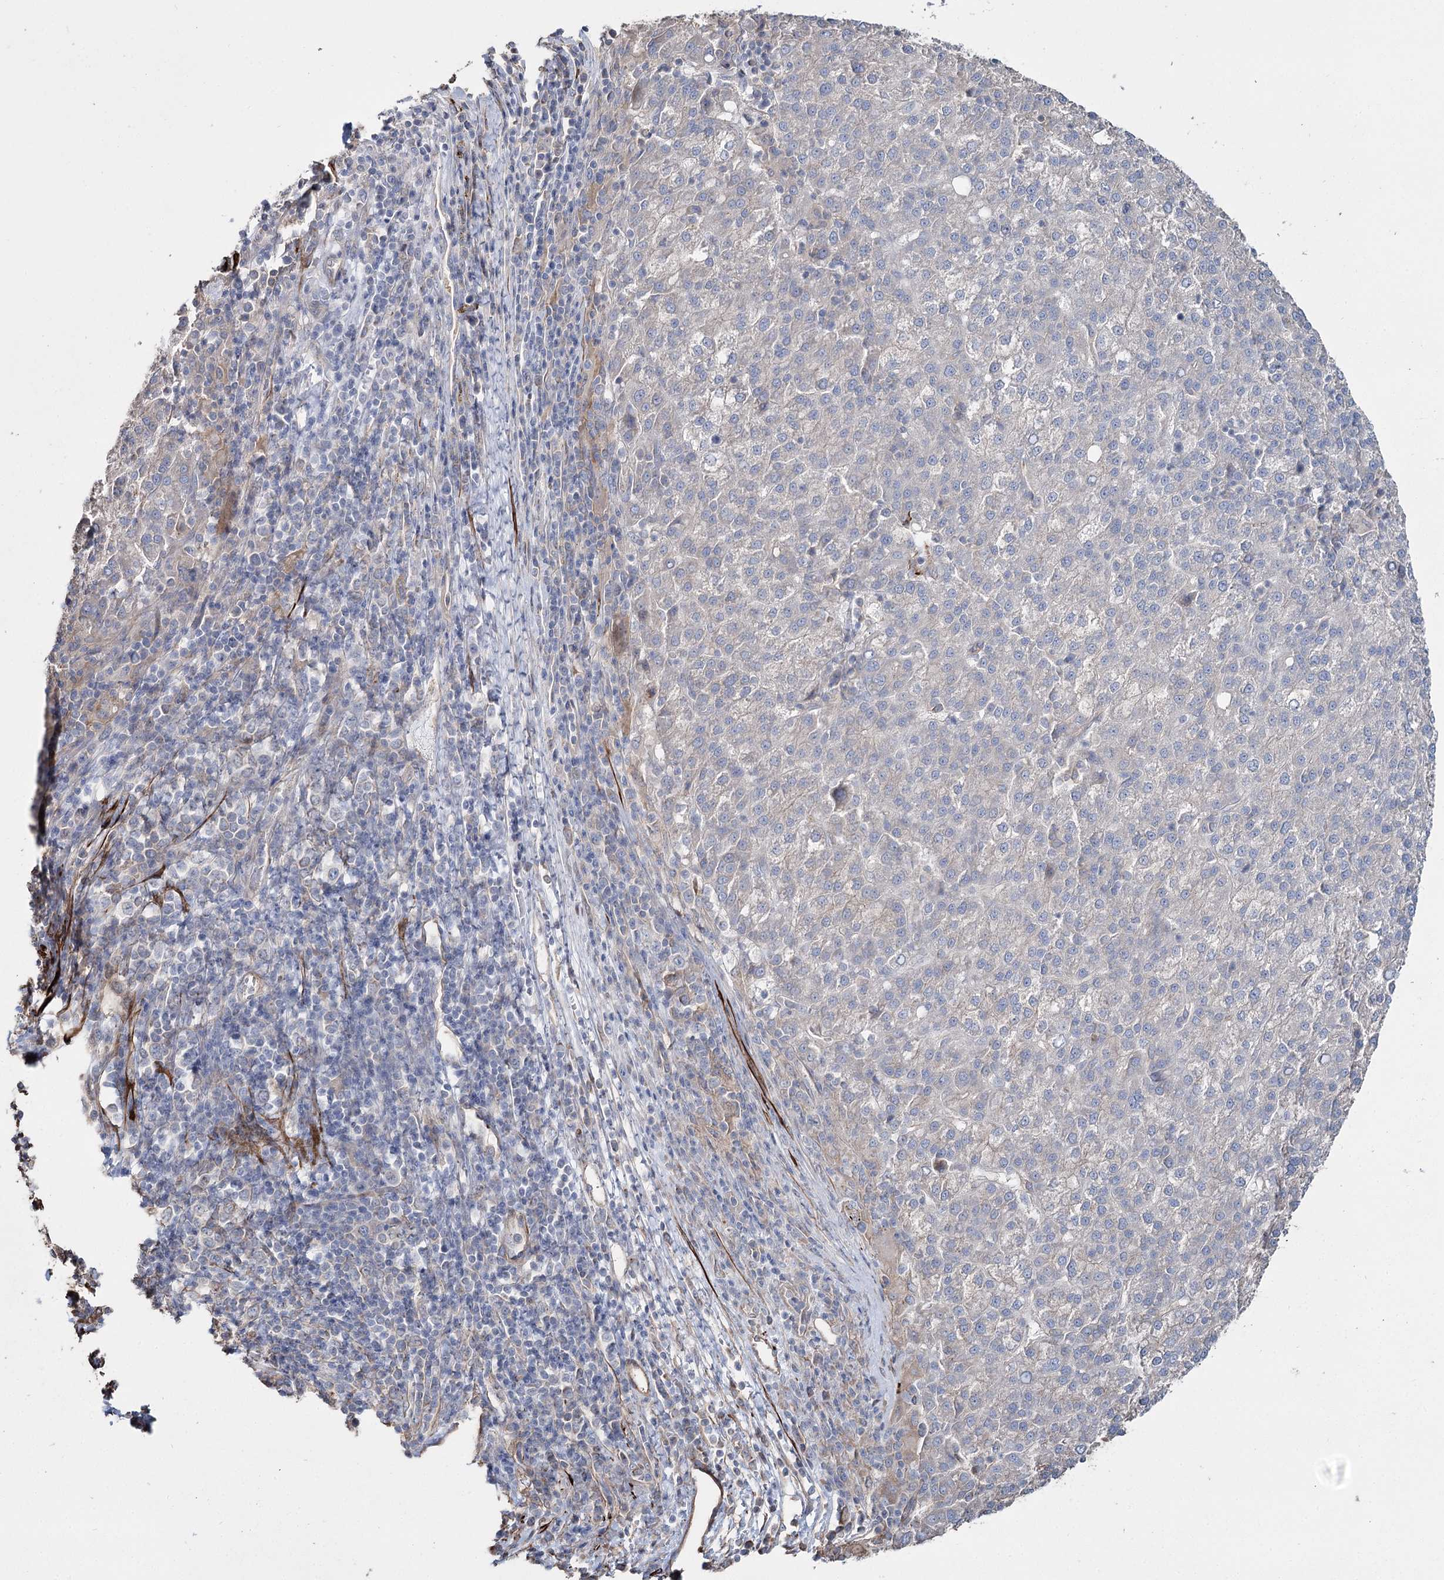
{"staining": {"intensity": "negative", "quantity": "none", "location": "none"}, "tissue": "liver cancer", "cell_type": "Tumor cells", "image_type": "cancer", "snomed": [{"axis": "morphology", "description": "Carcinoma, Hepatocellular, NOS"}, {"axis": "topography", "description": "Liver"}], "caption": "An IHC image of hepatocellular carcinoma (liver) is shown. There is no staining in tumor cells of hepatocellular carcinoma (liver). (Brightfield microscopy of DAB immunohistochemistry (IHC) at high magnification).", "gene": "SUMF1", "patient": {"sex": "female", "age": 58}}